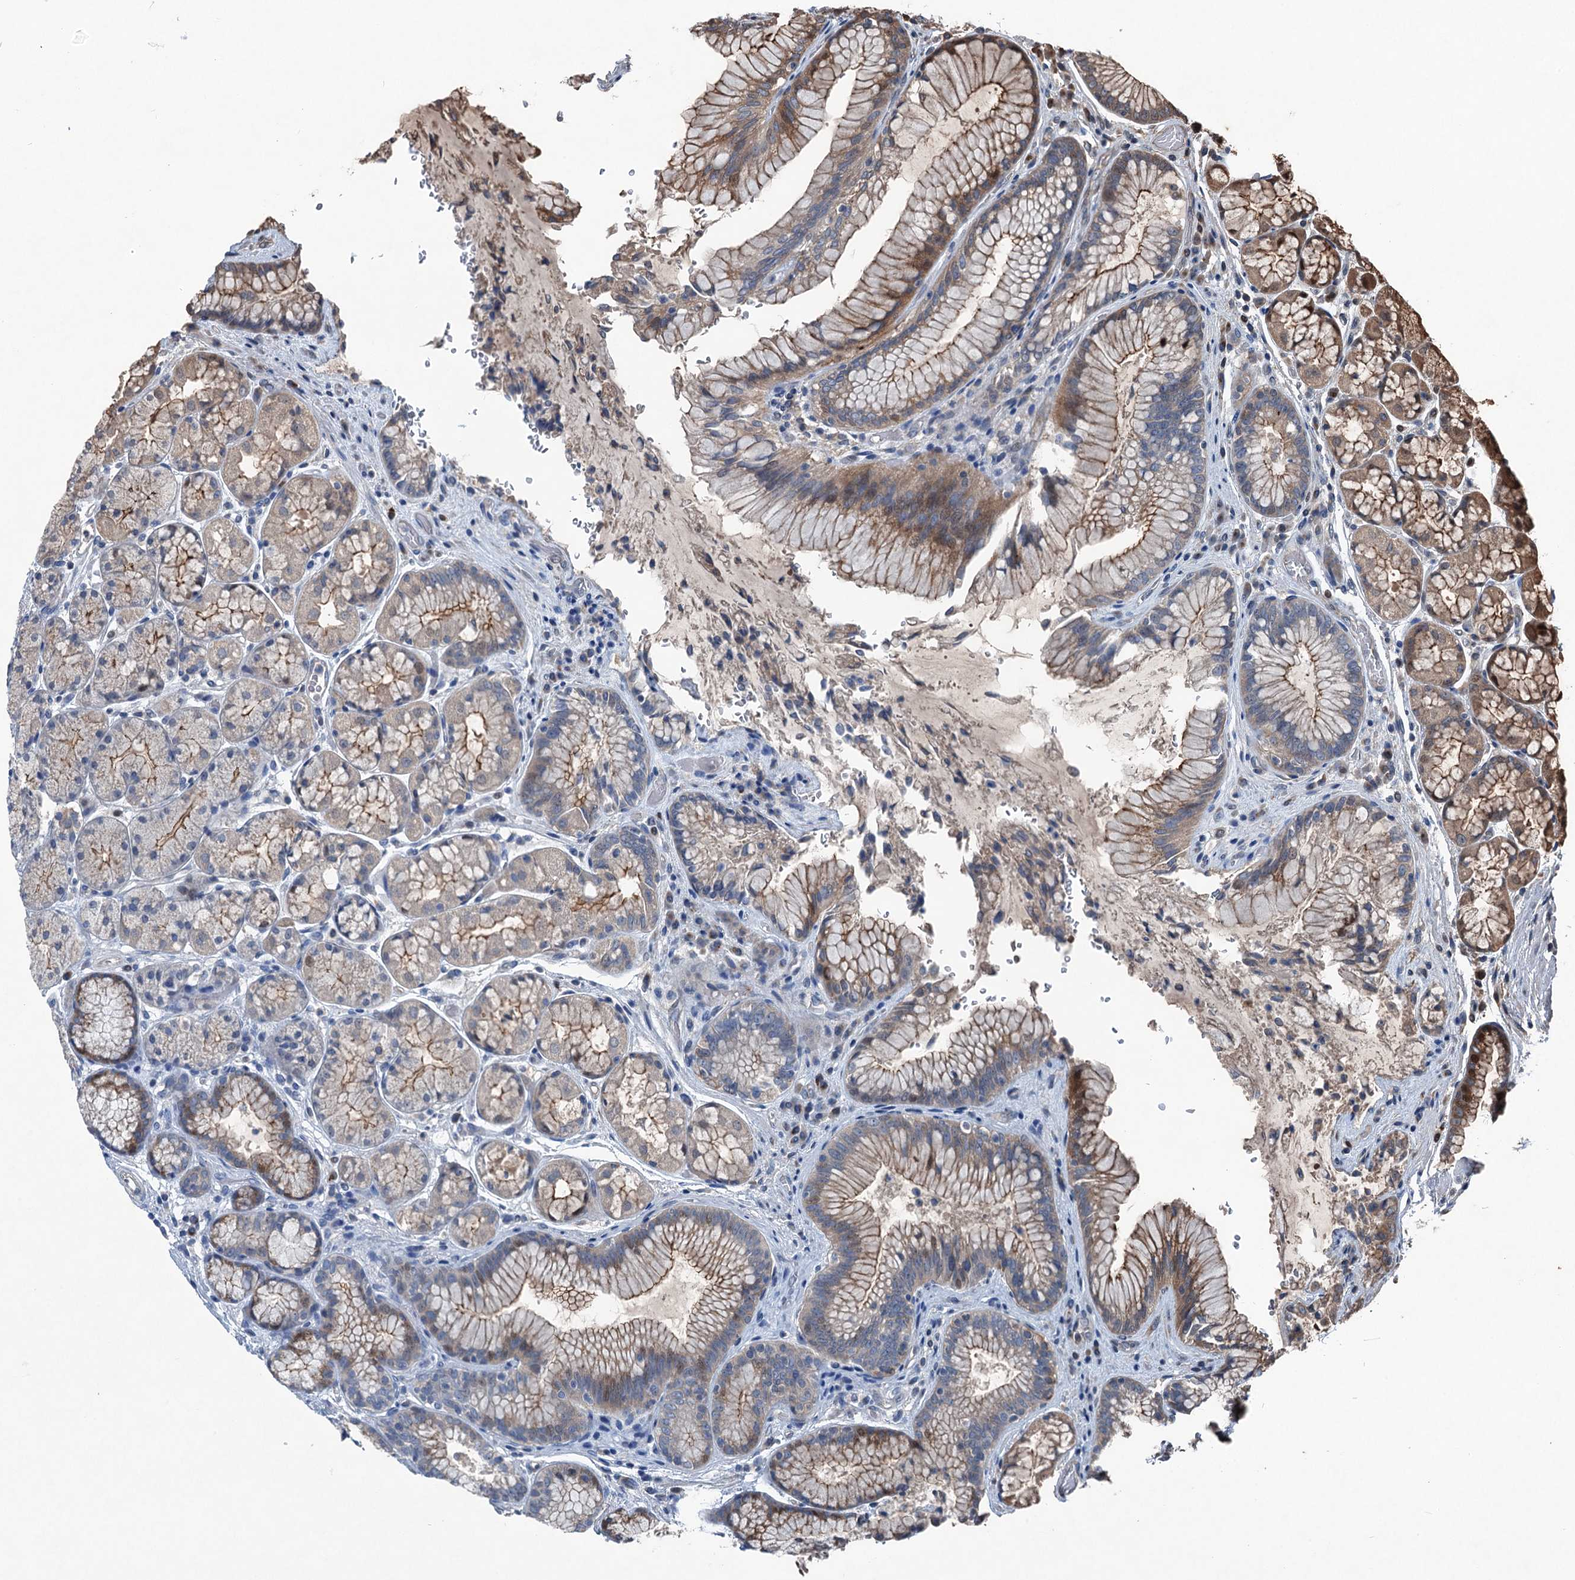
{"staining": {"intensity": "moderate", "quantity": "25%-75%", "location": "cytoplasmic/membranous"}, "tissue": "stomach", "cell_type": "Glandular cells", "image_type": "normal", "snomed": [{"axis": "morphology", "description": "Normal tissue, NOS"}, {"axis": "topography", "description": "Stomach"}], "caption": "Stomach stained for a protein demonstrates moderate cytoplasmic/membranous positivity in glandular cells. (Stains: DAB (3,3'-diaminobenzidine) in brown, nuclei in blue, Microscopy: brightfield microscopy at high magnification).", "gene": "NAA60", "patient": {"sex": "male", "age": 63}}